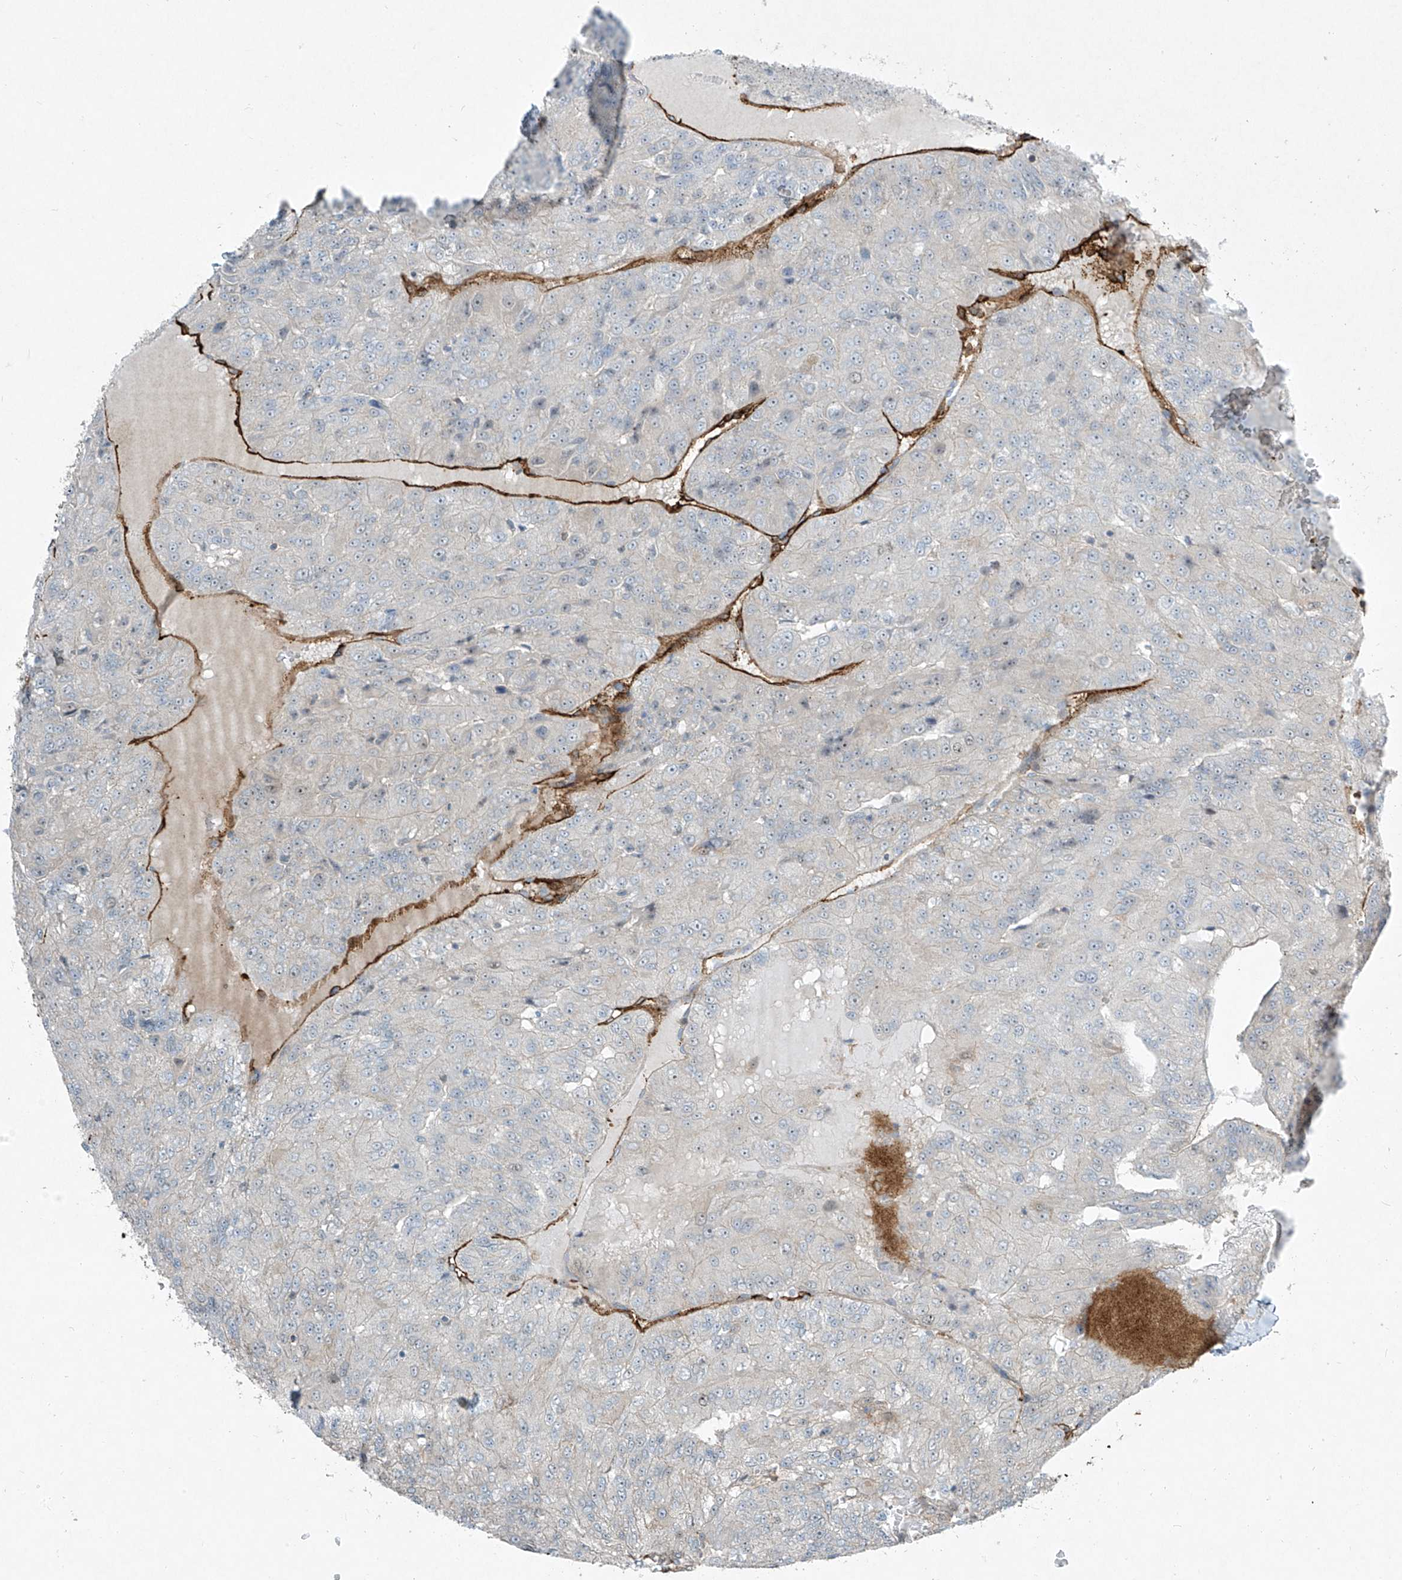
{"staining": {"intensity": "negative", "quantity": "none", "location": "none"}, "tissue": "renal cancer", "cell_type": "Tumor cells", "image_type": "cancer", "snomed": [{"axis": "morphology", "description": "Adenocarcinoma, NOS"}, {"axis": "topography", "description": "Kidney"}], "caption": "Tumor cells are negative for brown protein staining in renal cancer.", "gene": "PPCS", "patient": {"sex": "female", "age": 63}}